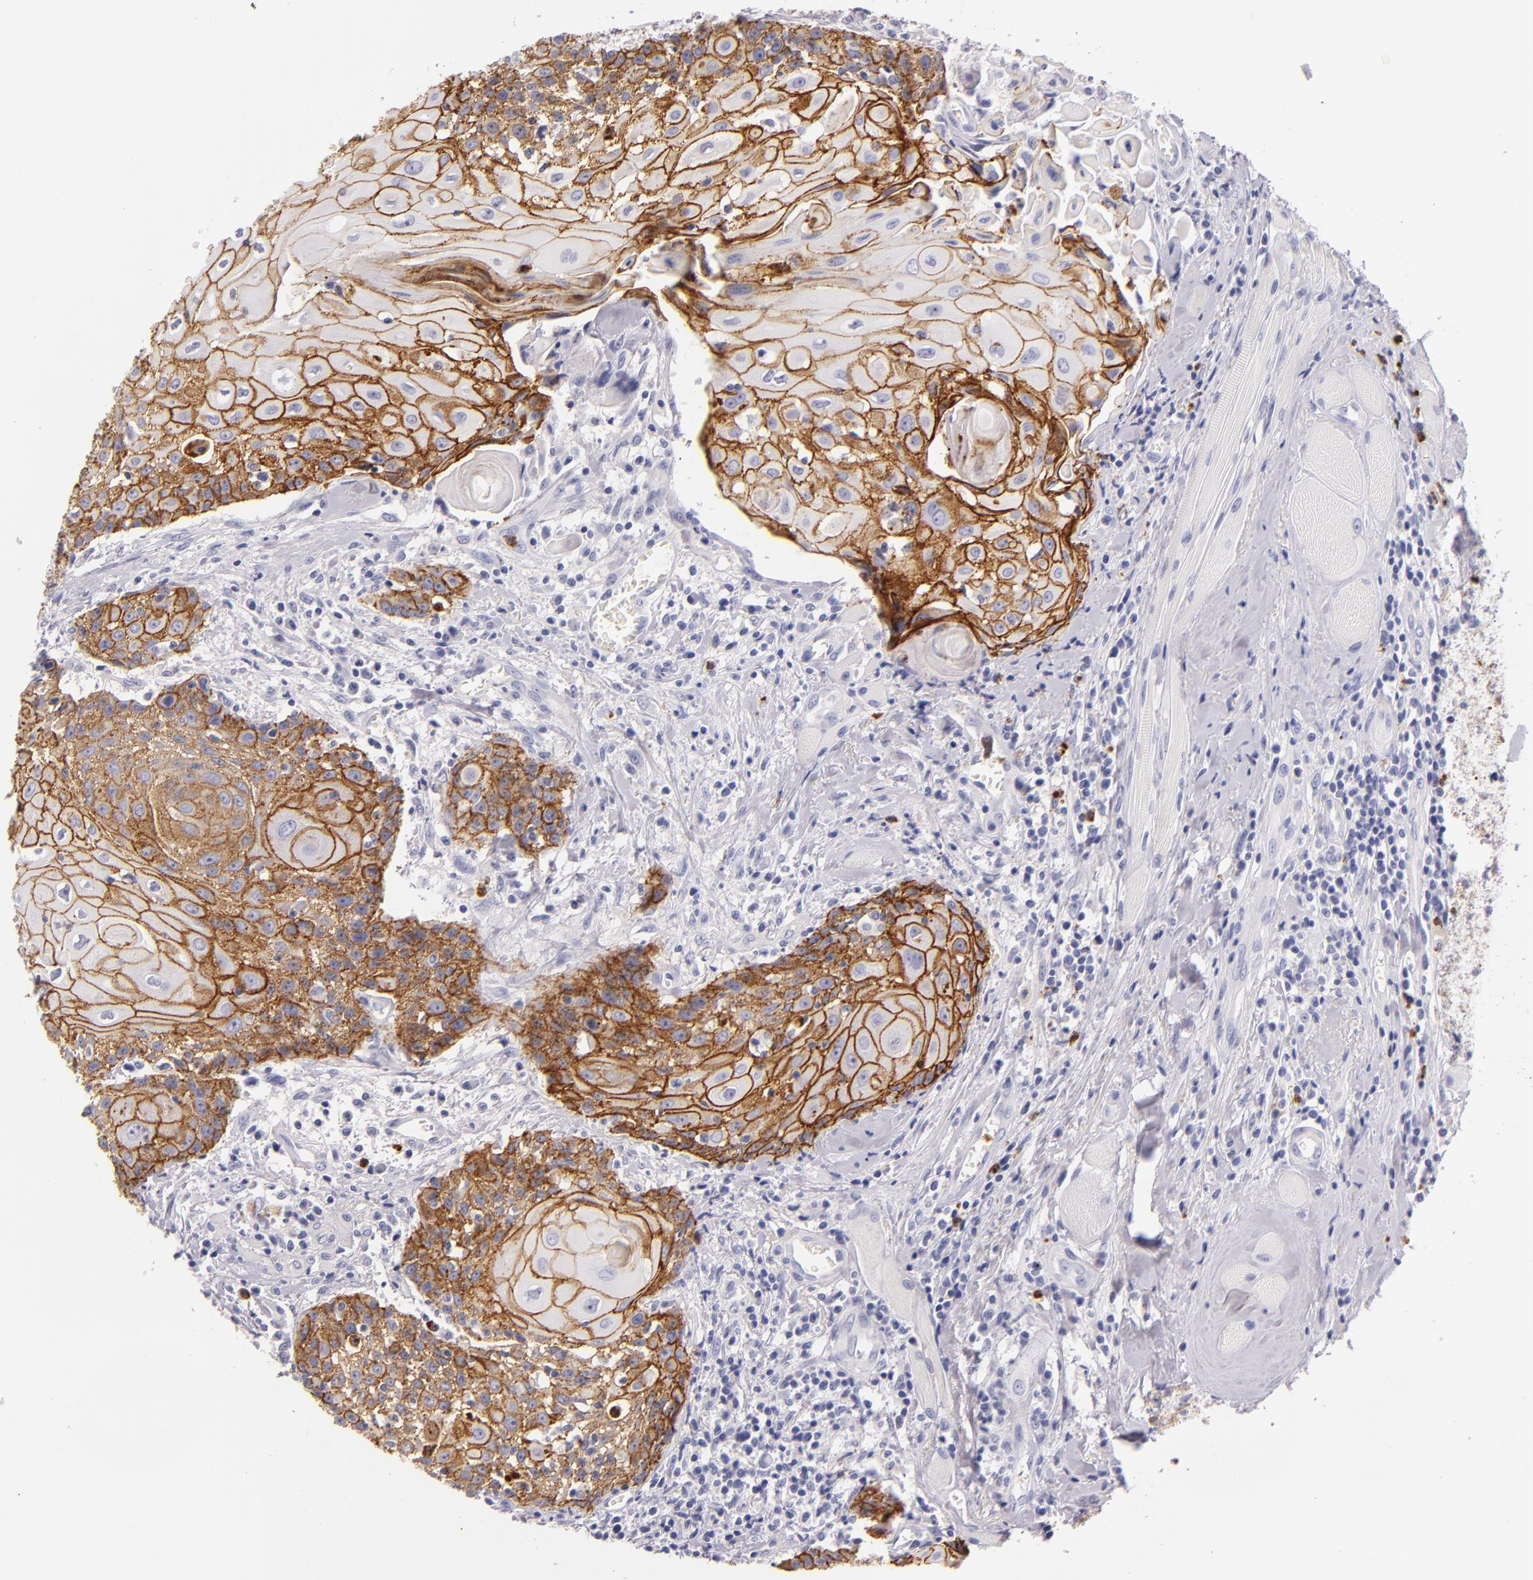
{"staining": {"intensity": "strong", "quantity": ">75%", "location": "cytoplasmic/membranous"}, "tissue": "head and neck cancer", "cell_type": "Tumor cells", "image_type": "cancer", "snomed": [{"axis": "morphology", "description": "Squamous cell carcinoma, NOS"}, {"axis": "topography", "description": "Oral tissue"}, {"axis": "topography", "description": "Head-Neck"}], "caption": "Squamous cell carcinoma (head and neck) stained with a brown dye demonstrates strong cytoplasmic/membranous positive positivity in about >75% of tumor cells.", "gene": "CDH3", "patient": {"sex": "female", "age": 82}}